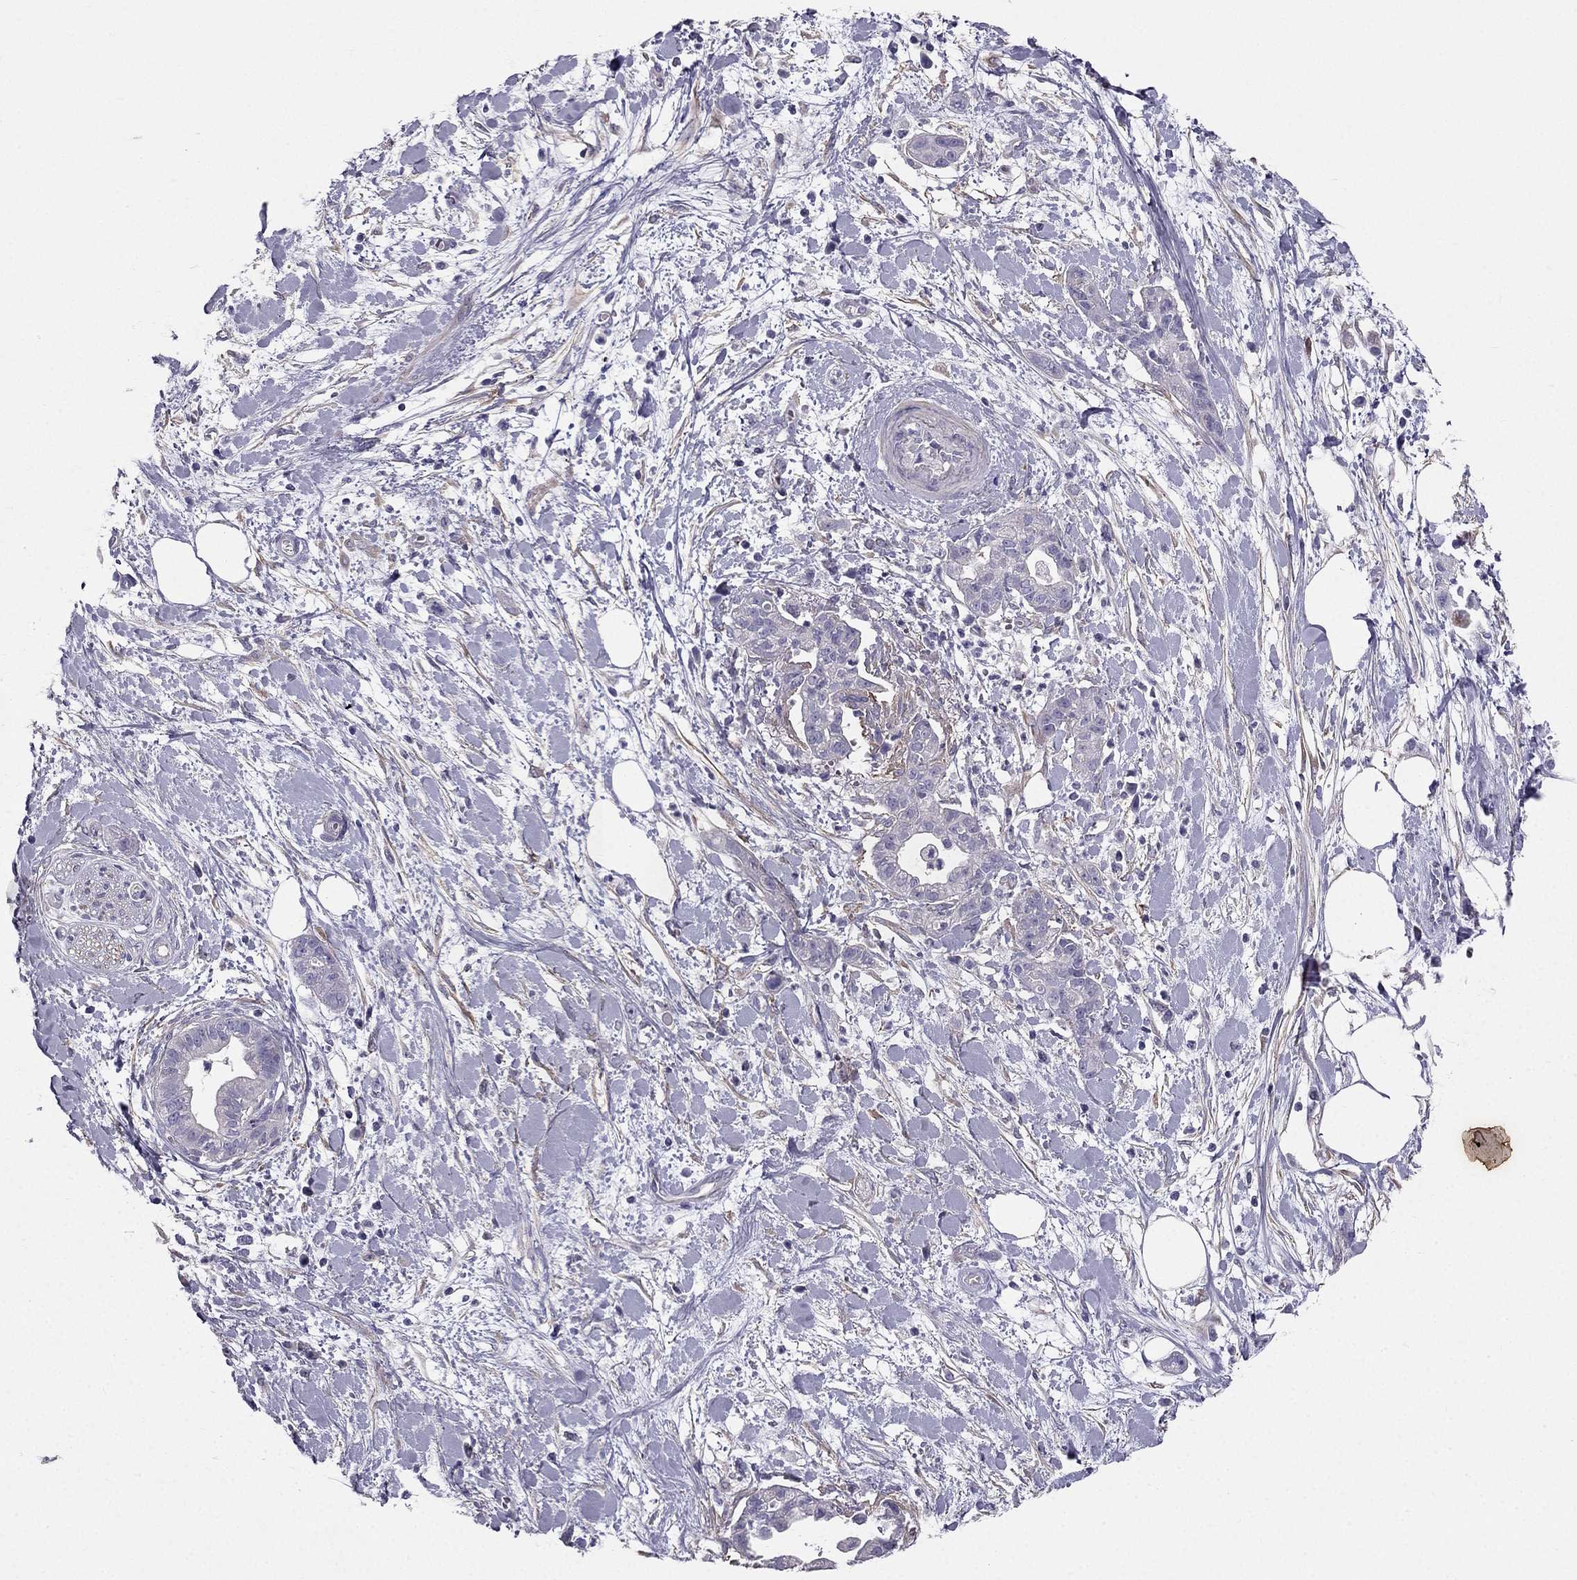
{"staining": {"intensity": "negative", "quantity": "none", "location": "none"}, "tissue": "pancreatic cancer", "cell_type": "Tumor cells", "image_type": "cancer", "snomed": [{"axis": "morphology", "description": "Normal tissue, NOS"}, {"axis": "morphology", "description": "Adenocarcinoma, NOS"}, {"axis": "topography", "description": "Lymph node"}, {"axis": "topography", "description": "Pancreas"}], "caption": "Human pancreatic adenocarcinoma stained for a protein using immunohistochemistry displays no staining in tumor cells.", "gene": "SYT5", "patient": {"sex": "female", "age": 58}}